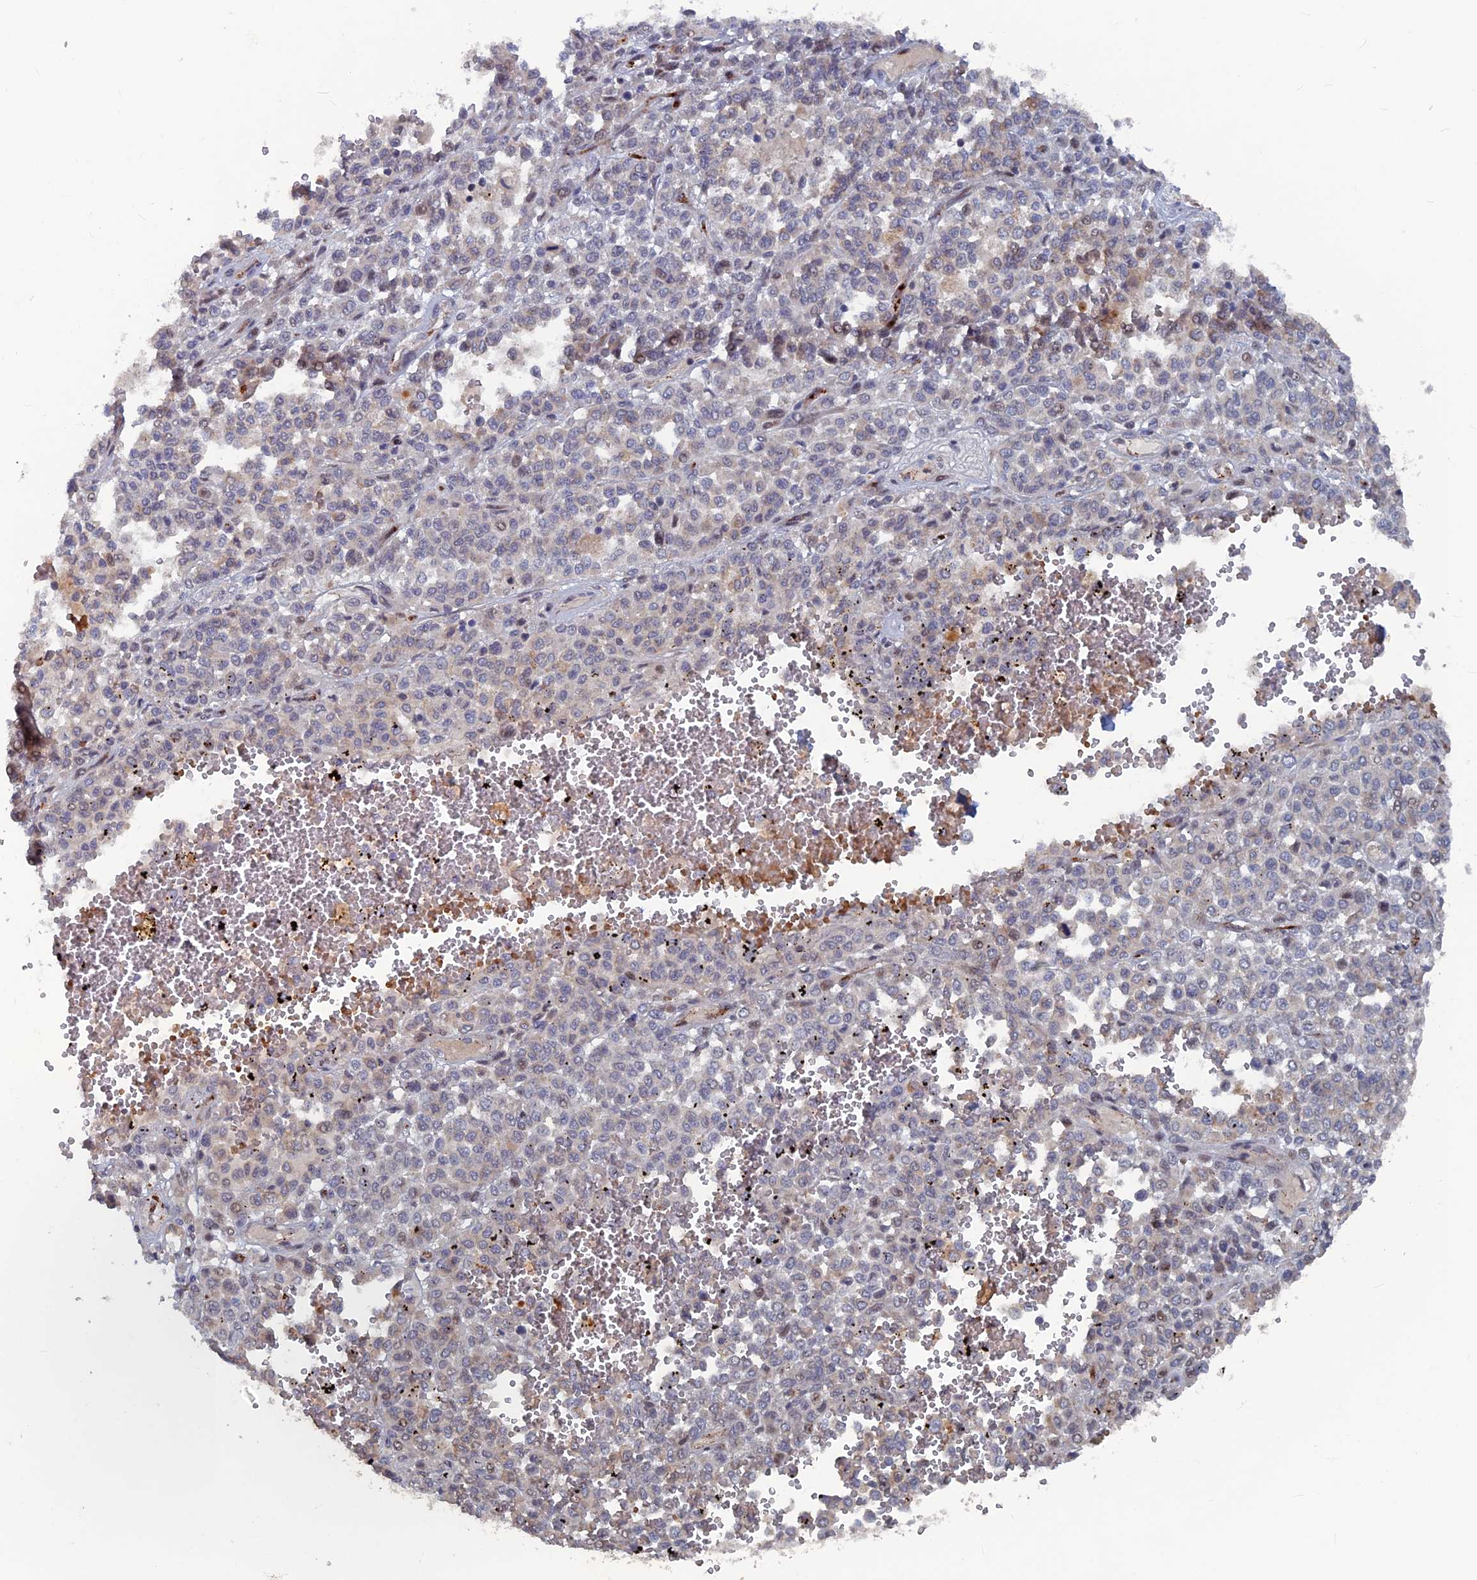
{"staining": {"intensity": "negative", "quantity": "none", "location": "none"}, "tissue": "melanoma", "cell_type": "Tumor cells", "image_type": "cancer", "snomed": [{"axis": "morphology", "description": "Malignant melanoma, Metastatic site"}, {"axis": "topography", "description": "Pancreas"}], "caption": "Melanoma stained for a protein using immunohistochemistry (IHC) displays no expression tumor cells.", "gene": "SH3D21", "patient": {"sex": "female", "age": 30}}